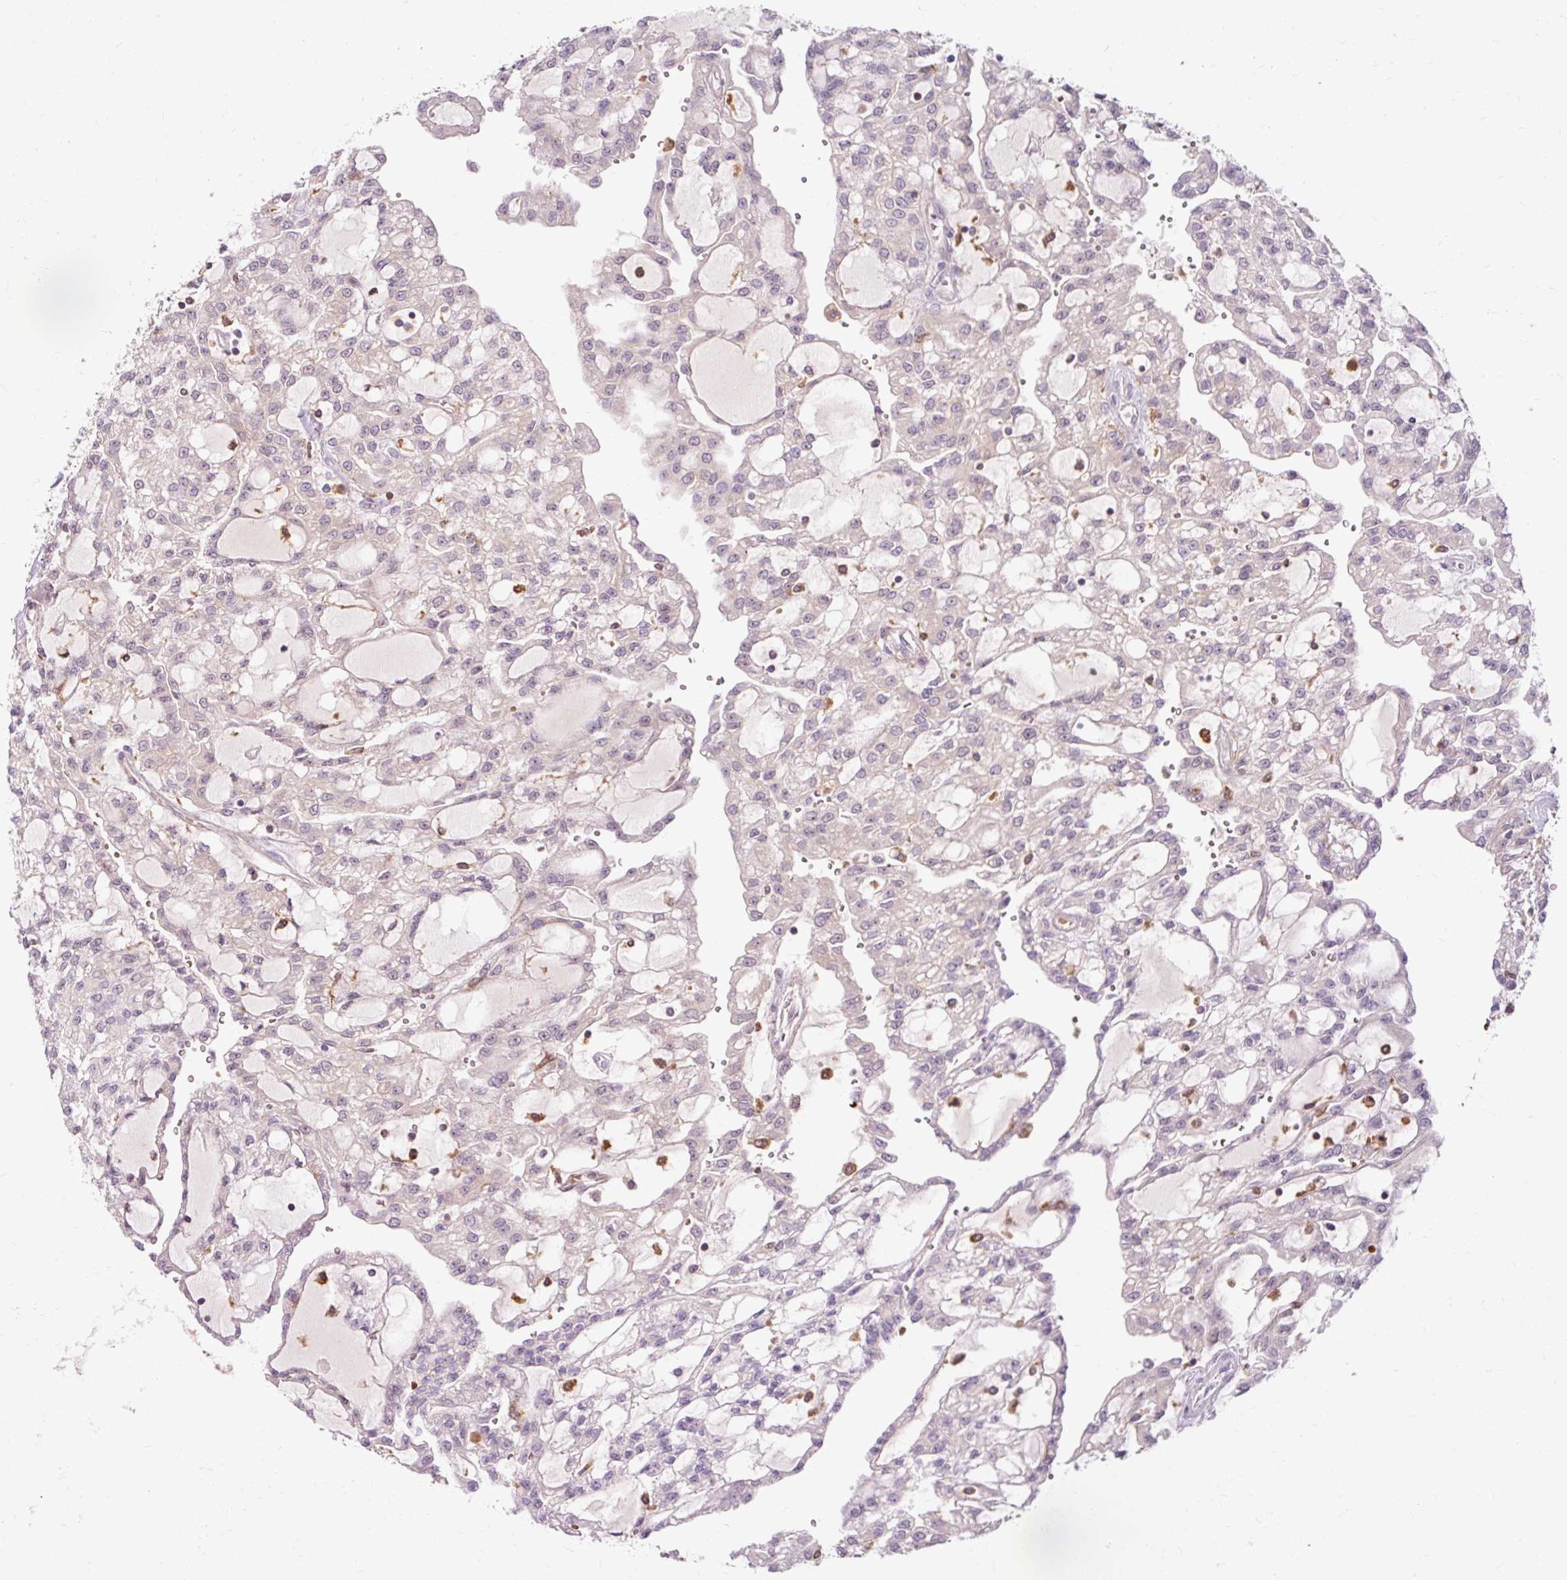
{"staining": {"intensity": "negative", "quantity": "none", "location": "none"}, "tissue": "renal cancer", "cell_type": "Tumor cells", "image_type": "cancer", "snomed": [{"axis": "morphology", "description": "Adenocarcinoma, NOS"}, {"axis": "topography", "description": "Kidney"}], "caption": "Micrograph shows no significant protein positivity in tumor cells of renal cancer.", "gene": "CEBPZ", "patient": {"sex": "male", "age": 63}}